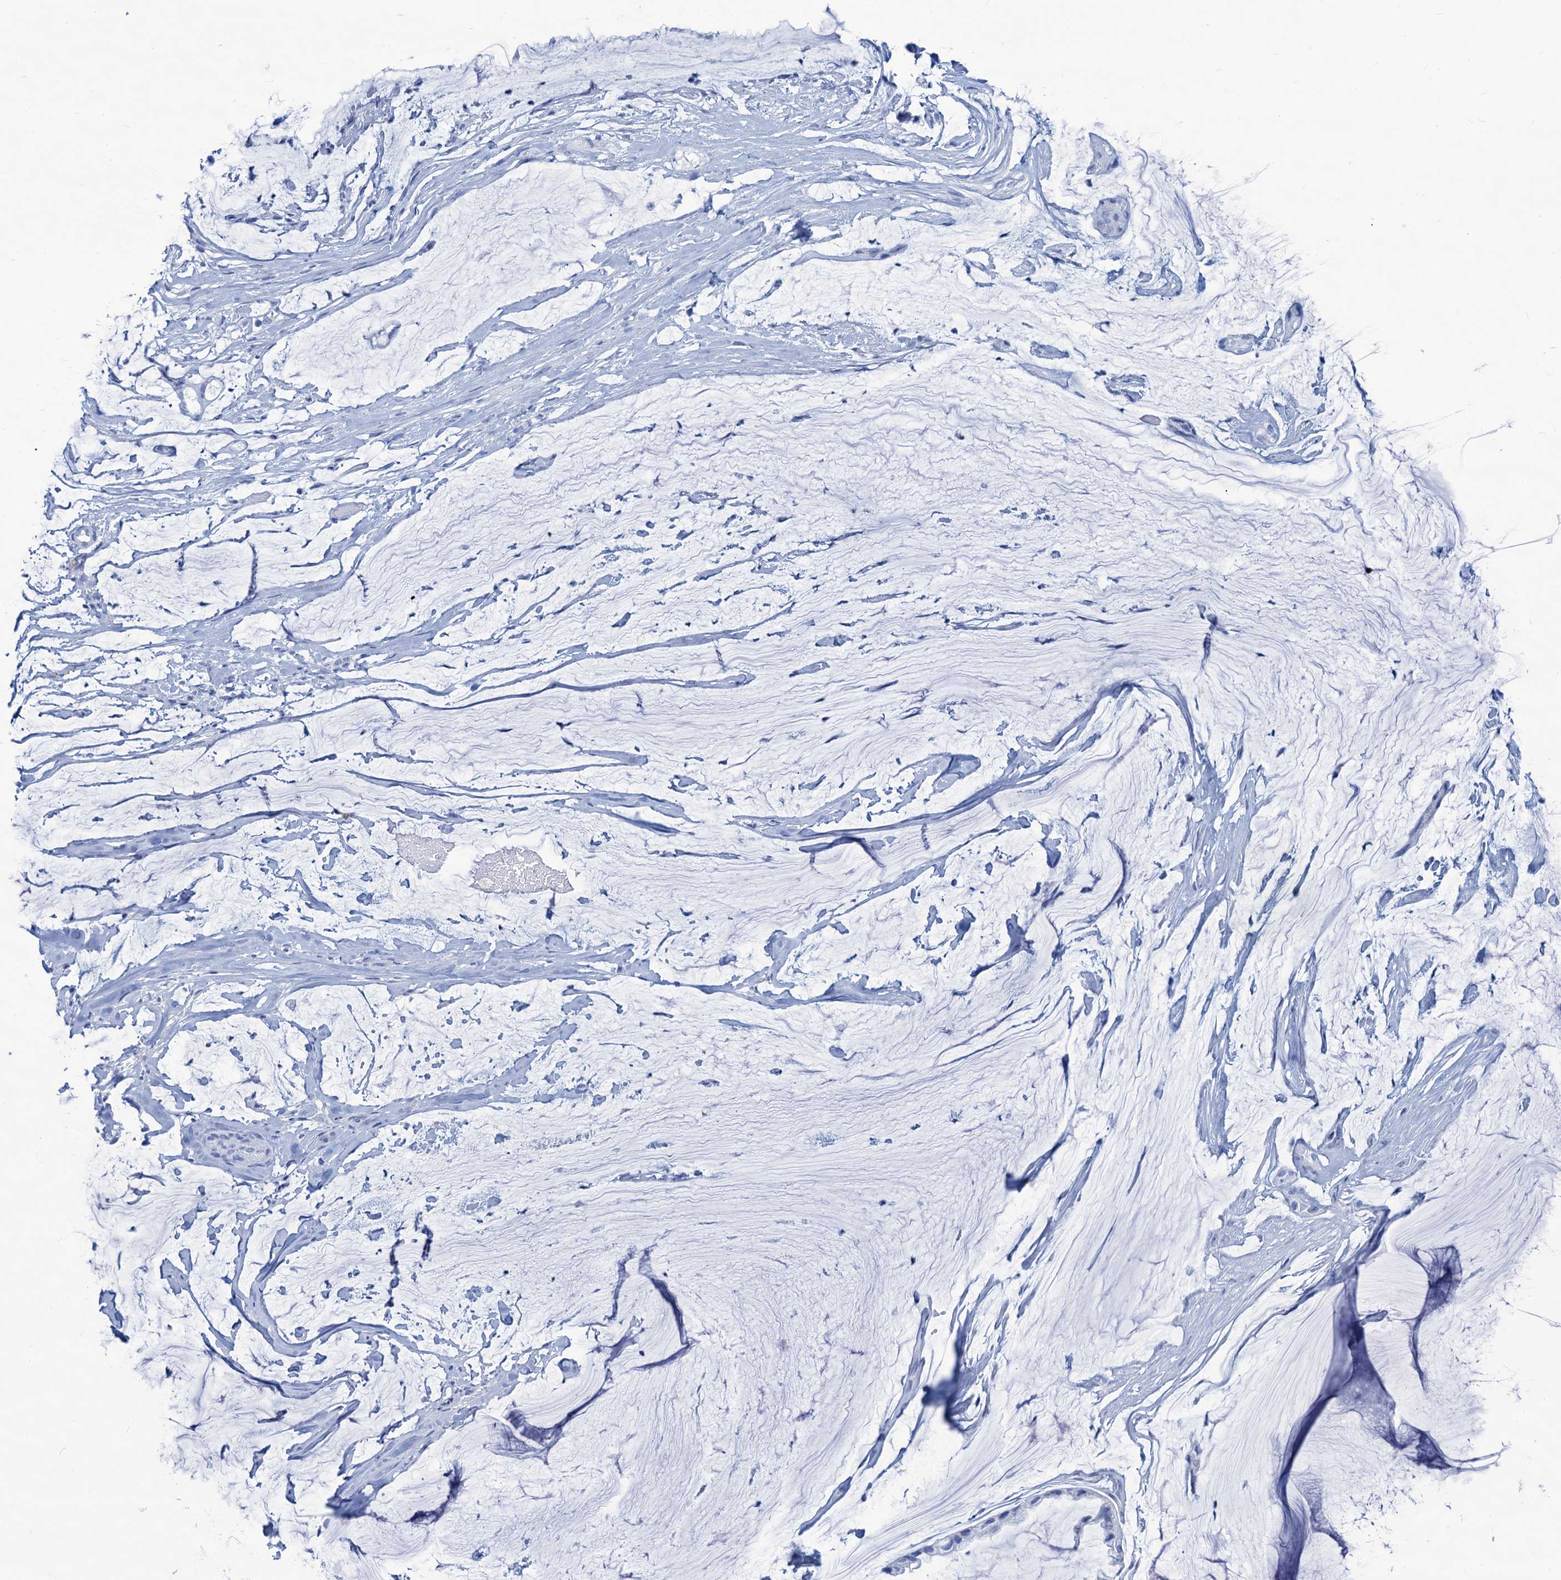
{"staining": {"intensity": "negative", "quantity": "none", "location": "none"}, "tissue": "ovarian cancer", "cell_type": "Tumor cells", "image_type": "cancer", "snomed": [{"axis": "morphology", "description": "Cystadenocarcinoma, mucinous, NOS"}, {"axis": "topography", "description": "Ovary"}], "caption": "Immunohistochemistry micrograph of ovarian cancer (mucinous cystadenocarcinoma) stained for a protein (brown), which shows no positivity in tumor cells.", "gene": "CABYR", "patient": {"sex": "female", "age": 39}}